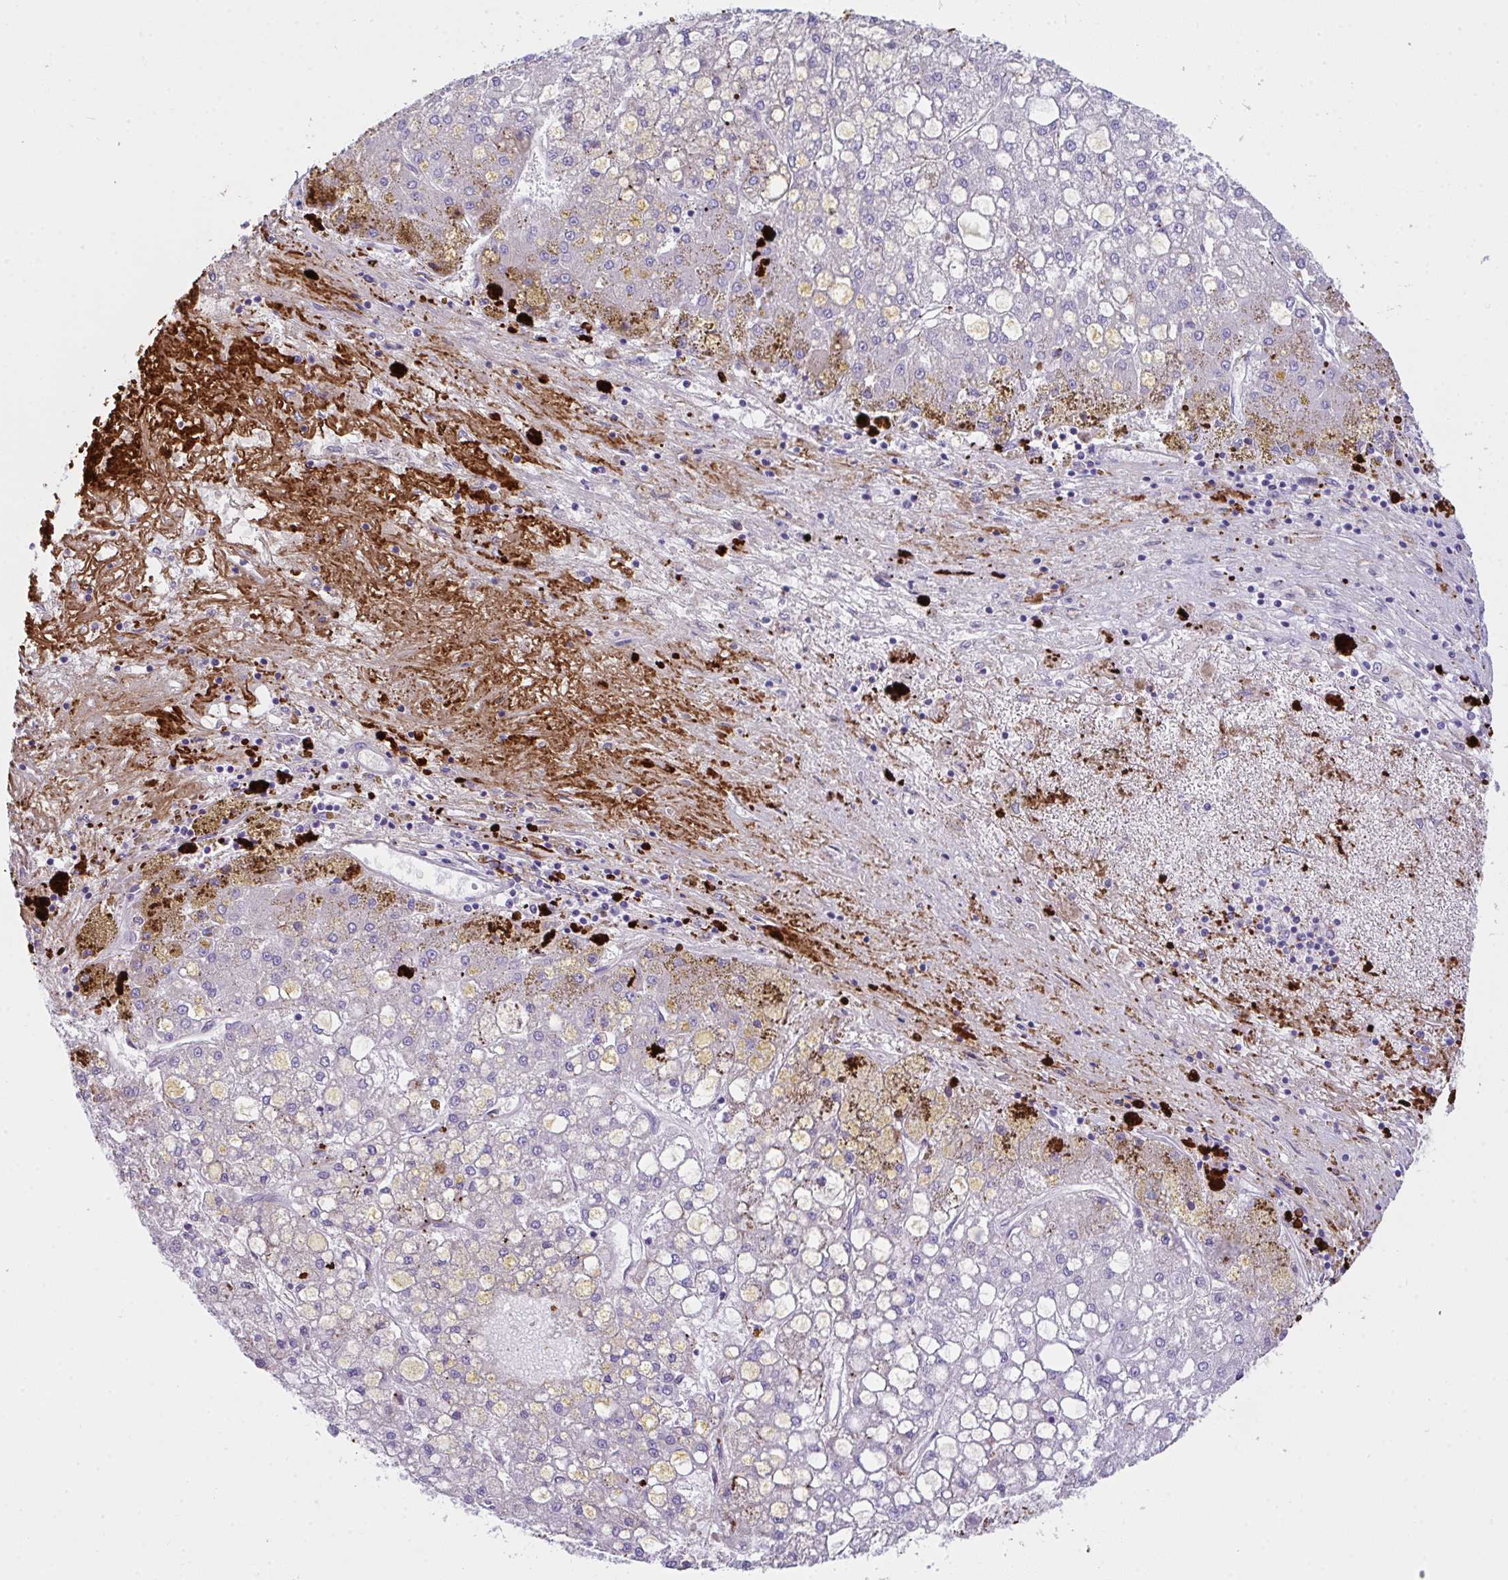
{"staining": {"intensity": "negative", "quantity": "none", "location": "none"}, "tissue": "liver cancer", "cell_type": "Tumor cells", "image_type": "cancer", "snomed": [{"axis": "morphology", "description": "Carcinoma, Hepatocellular, NOS"}, {"axis": "topography", "description": "Liver"}], "caption": "Immunohistochemical staining of human liver cancer (hepatocellular carcinoma) reveals no significant staining in tumor cells.", "gene": "KMT2E", "patient": {"sex": "male", "age": 67}}